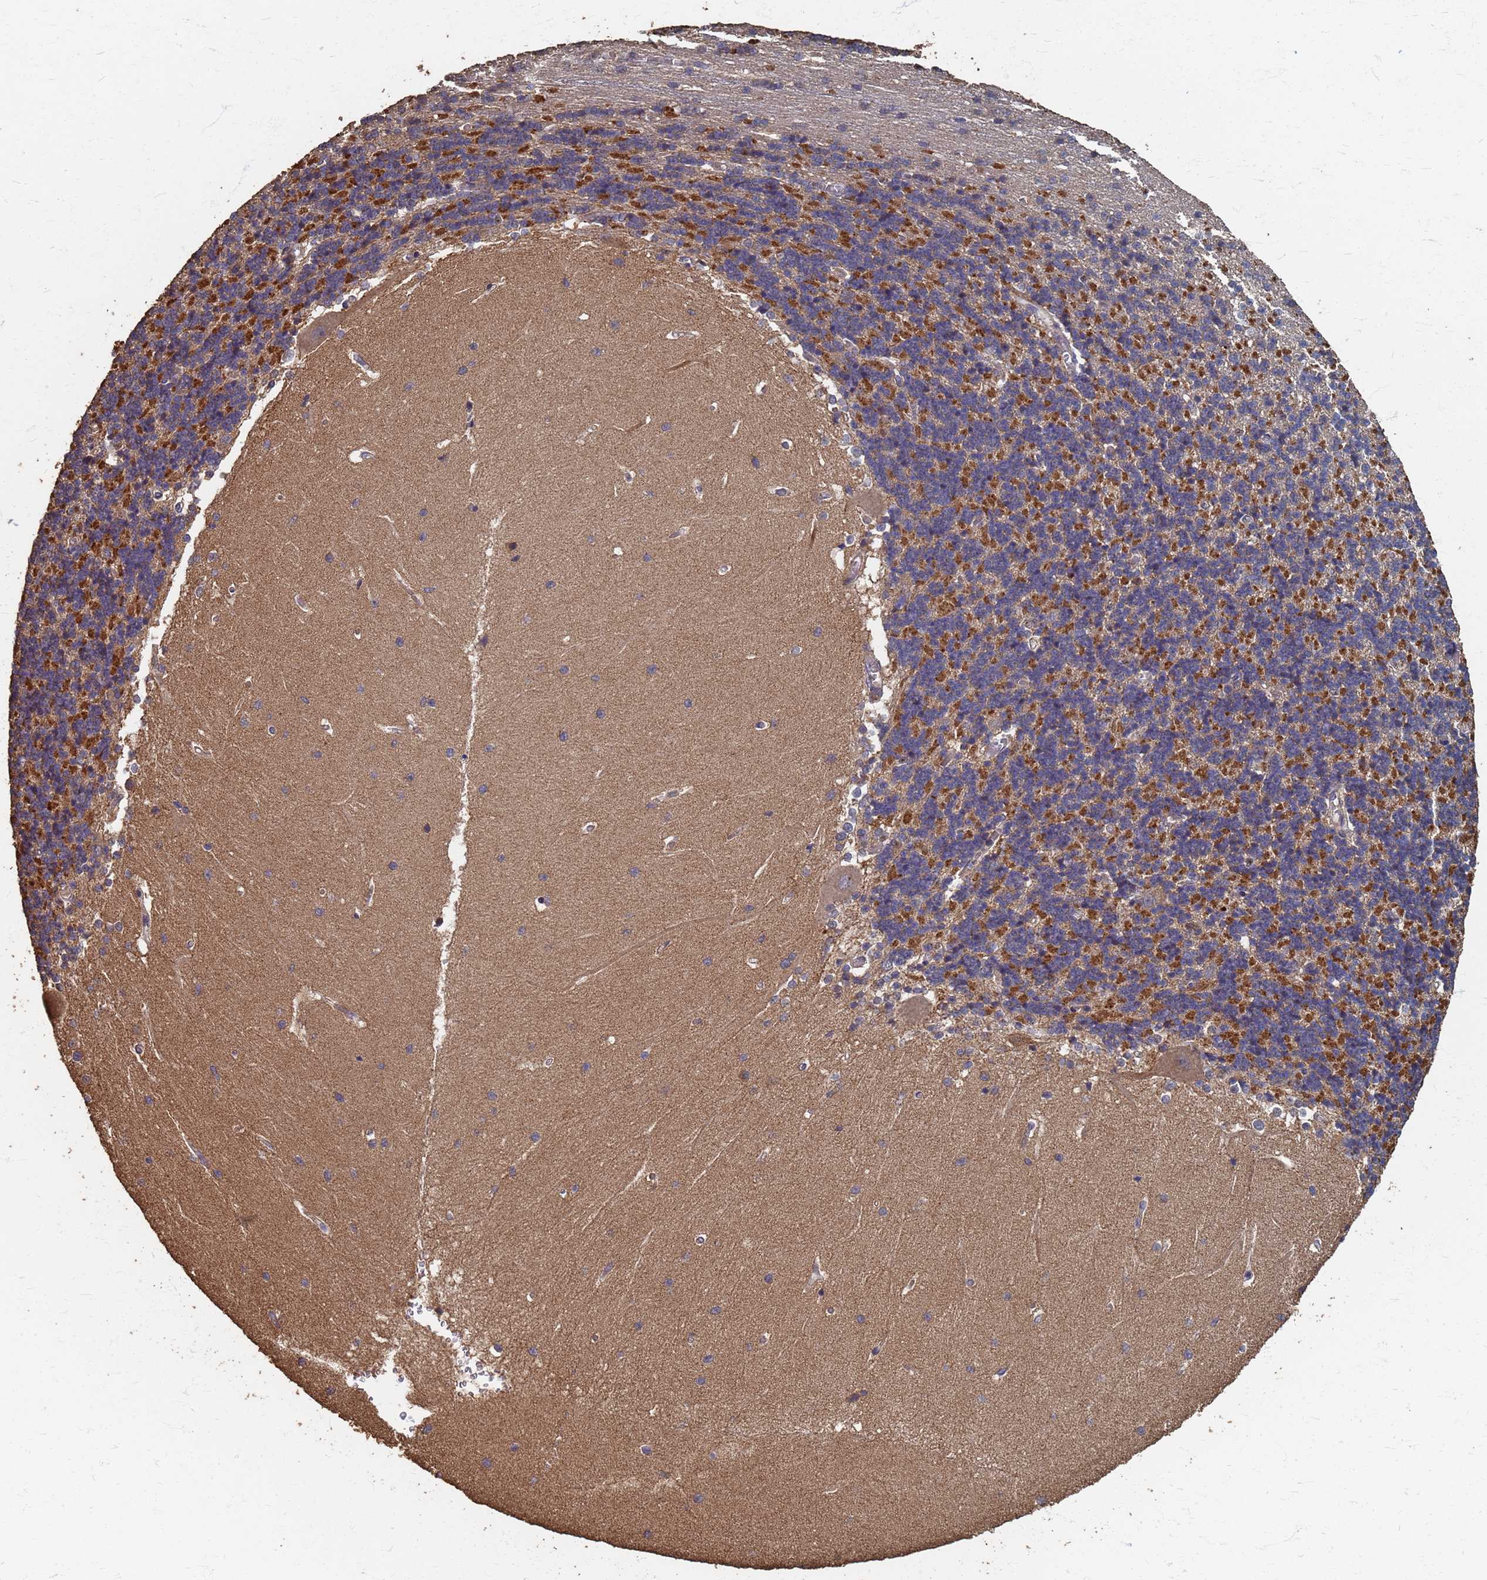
{"staining": {"intensity": "moderate", "quantity": "25%-75%", "location": "cytoplasmic/membranous"}, "tissue": "cerebellum", "cell_type": "Cells in granular layer", "image_type": "normal", "snomed": [{"axis": "morphology", "description": "Normal tissue, NOS"}, {"axis": "topography", "description": "Cerebellum"}], "caption": "Immunohistochemical staining of normal cerebellum displays moderate cytoplasmic/membranous protein expression in about 25%-75% of cells in granular layer. (IHC, brightfield microscopy, high magnification).", "gene": "DPH5", "patient": {"sex": "male", "age": 37}}